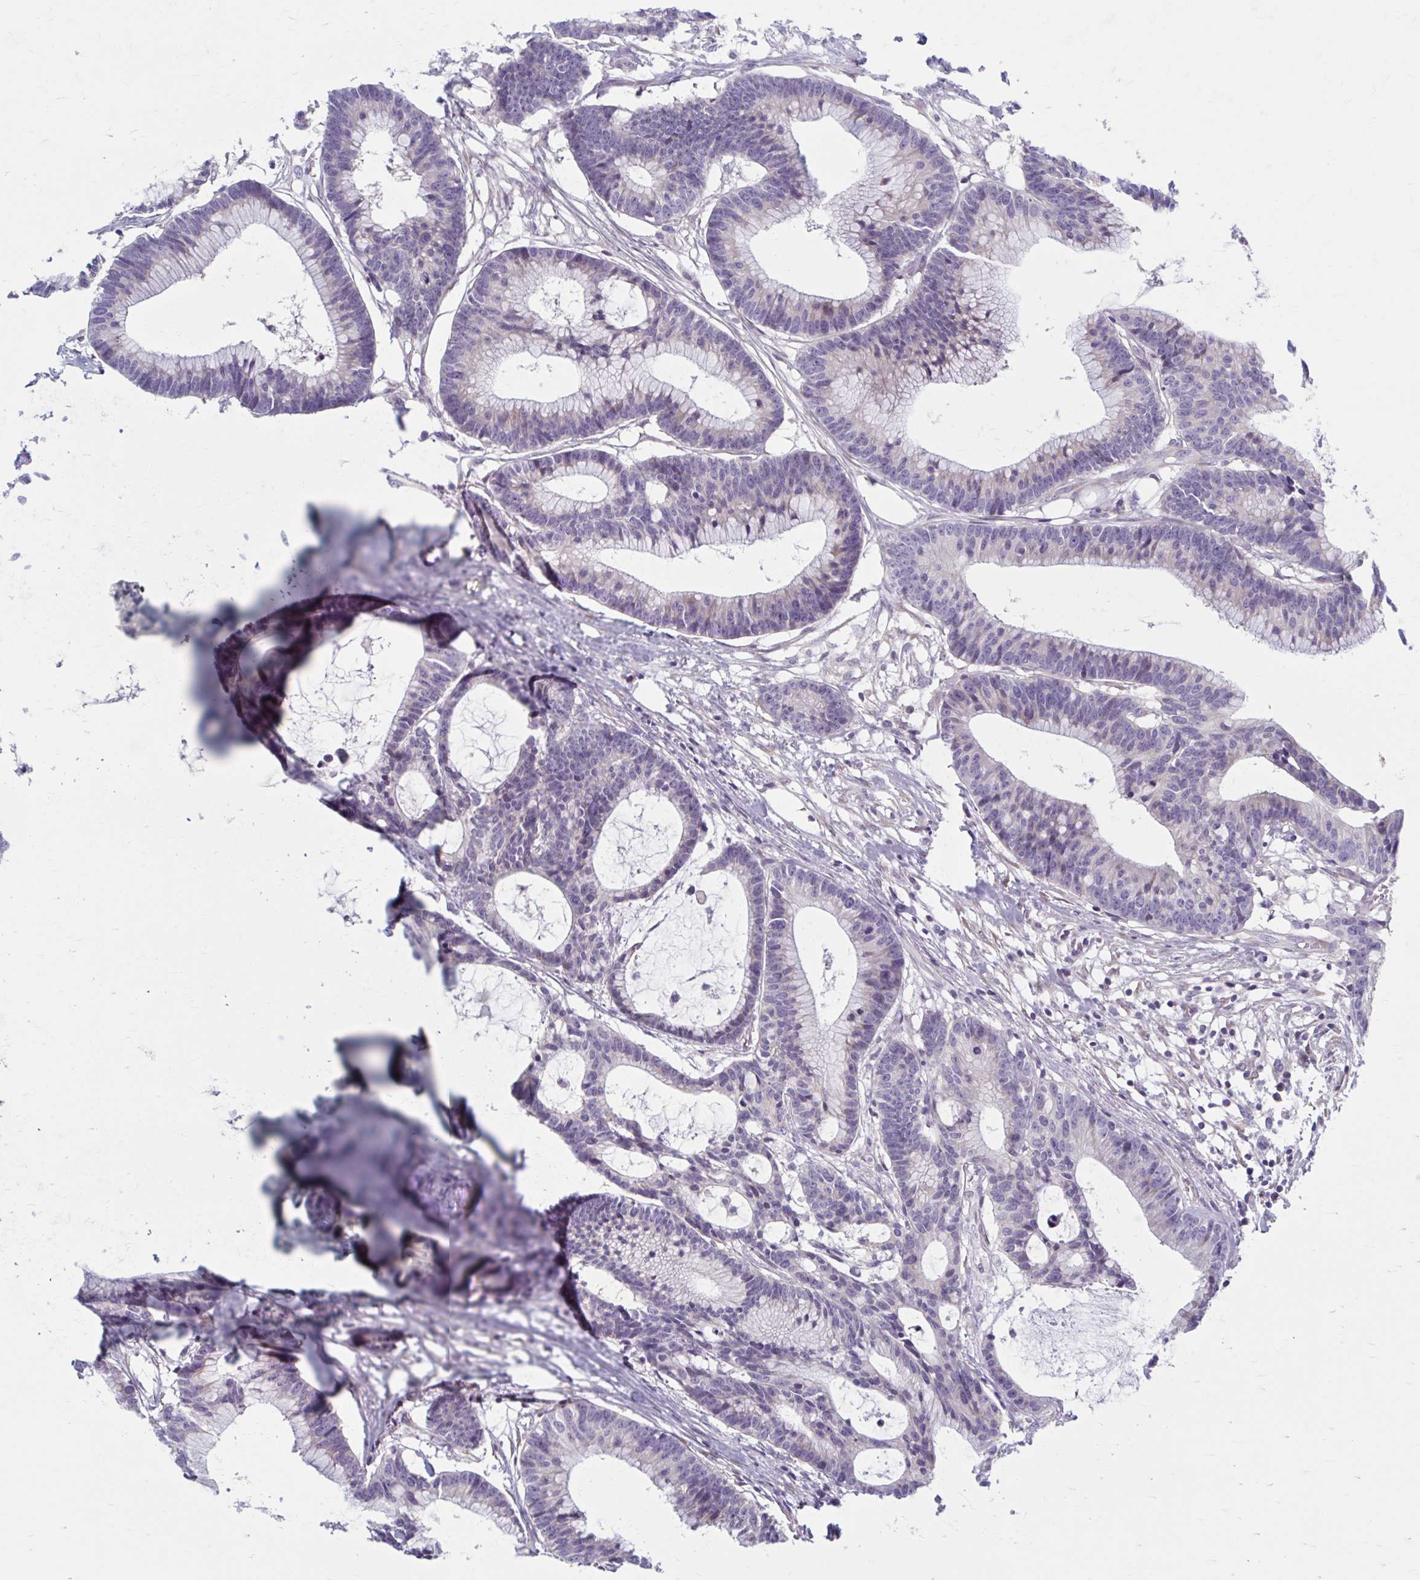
{"staining": {"intensity": "negative", "quantity": "none", "location": "none"}, "tissue": "colorectal cancer", "cell_type": "Tumor cells", "image_type": "cancer", "snomed": [{"axis": "morphology", "description": "Adenocarcinoma, NOS"}, {"axis": "topography", "description": "Colon"}], "caption": "Tumor cells show no significant protein positivity in adenocarcinoma (colorectal).", "gene": "CHST3", "patient": {"sex": "female", "age": 78}}